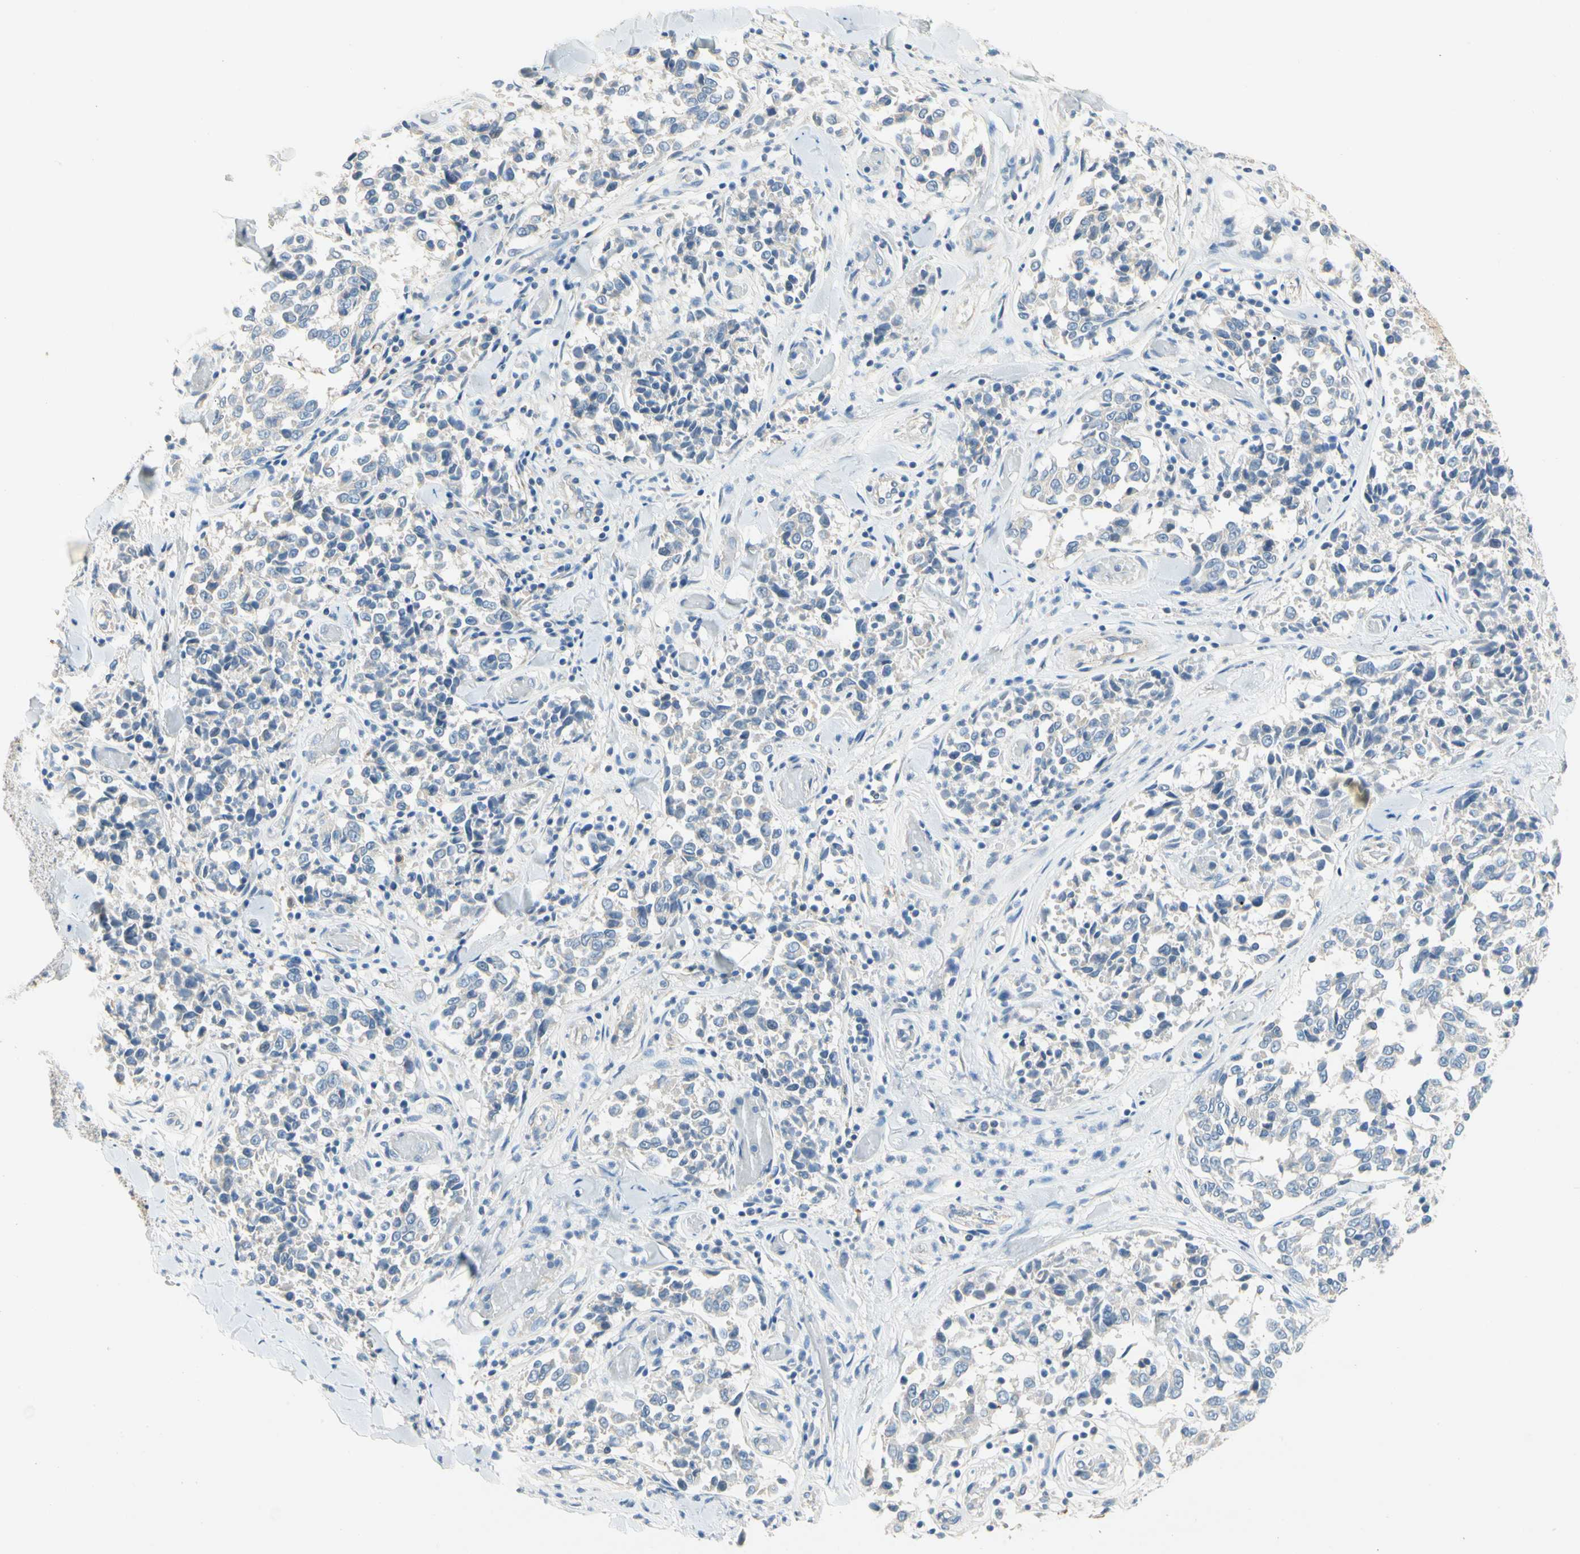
{"staining": {"intensity": "negative", "quantity": "none", "location": "none"}, "tissue": "melanoma", "cell_type": "Tumor cells", "image_type": "cancer", "snomed": [{"axis": "morphology", "description": "Malignant melanoma, NOS"}, {"axis": "topography", "description": "Skin"}], "caption": "Immunohistochemical staining of malignant melanoma demonstrates no significant staining in tumor cells.", "gene": "CCM2L", "patient": {"sex": "female", "age": 64}}